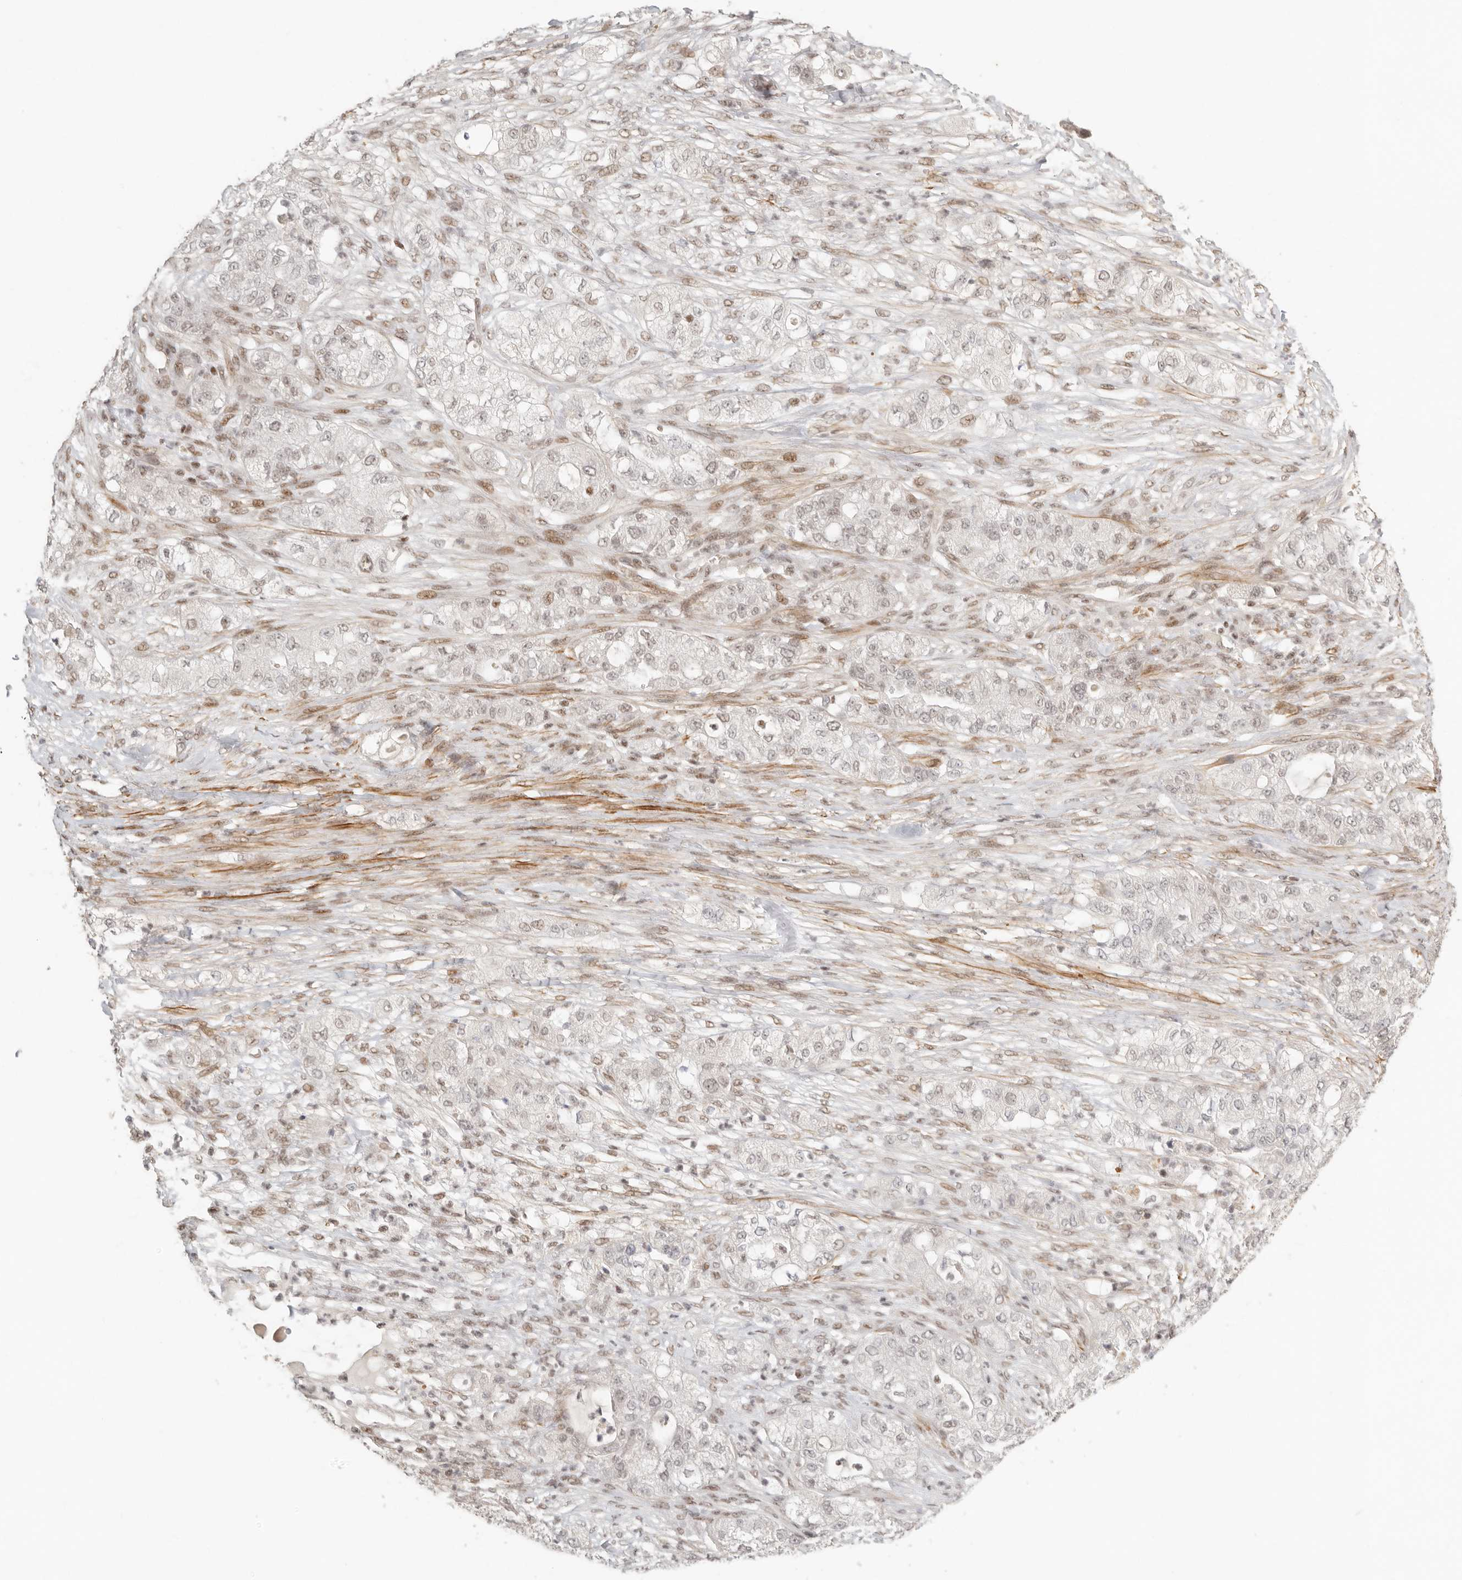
{"staining": {"intensity": "negative", "quantity": "none", "location": "none"}, "tissue": "pancreatic cancer", "cell_type": "Tumor cells", "image_type": "cancer", "snomed": [{"axis": "morphology", "description": "Adenocarcinoma, NOS"}, {"axis": "topography", "description": "Pancreas"}], "caption": "An immunohistochemistry histopathology image of pancreatic cancer is shown. There is no staining in tumor cells of pancreatic cancer.", "gene": "GABPA", "patient": {"sex": "female", "age": 78}}